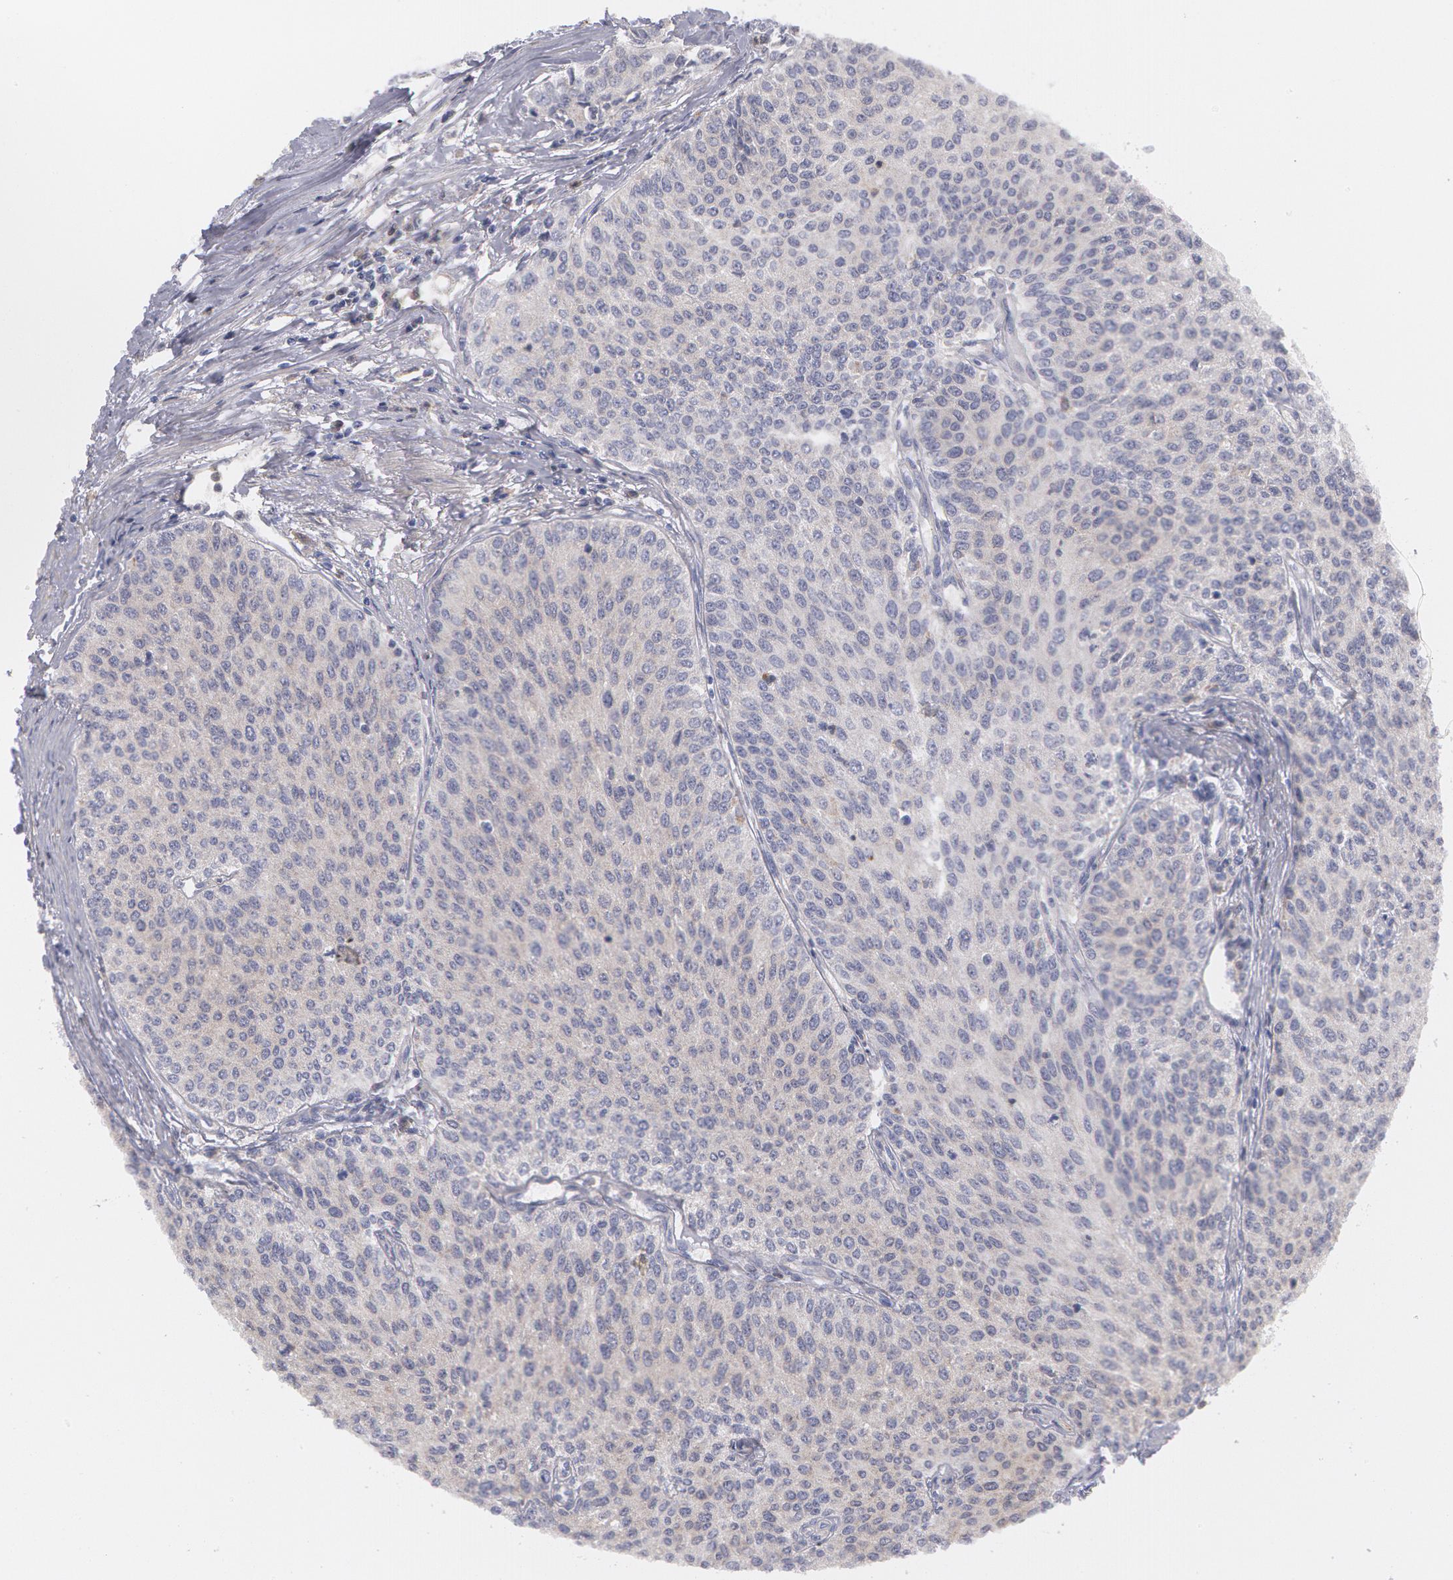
{"staining": {"intensity": "weak", "quantity": "25%-75%", "location": "cytoplasmic/membranous"}, "tissue": "urothelial cancer", "cell_type": "Tumor cells", "image_type": "cancer", "snomed": [{"axis": "morphology", "description": "Urothelial carcinoma, Low grade"}, {"axis": "topography", "description": "Urinary bladder"}], "caption": "This image displays urothelial cancer stained with immunohistochemistry to label a protein in brown. The cytoplasmic/membranous of tumor cells show weak positivity for the protein. Nuclei are counter-stained blue.", "gene": "SYK", "patient": {"sex": "female", "age": 73}}